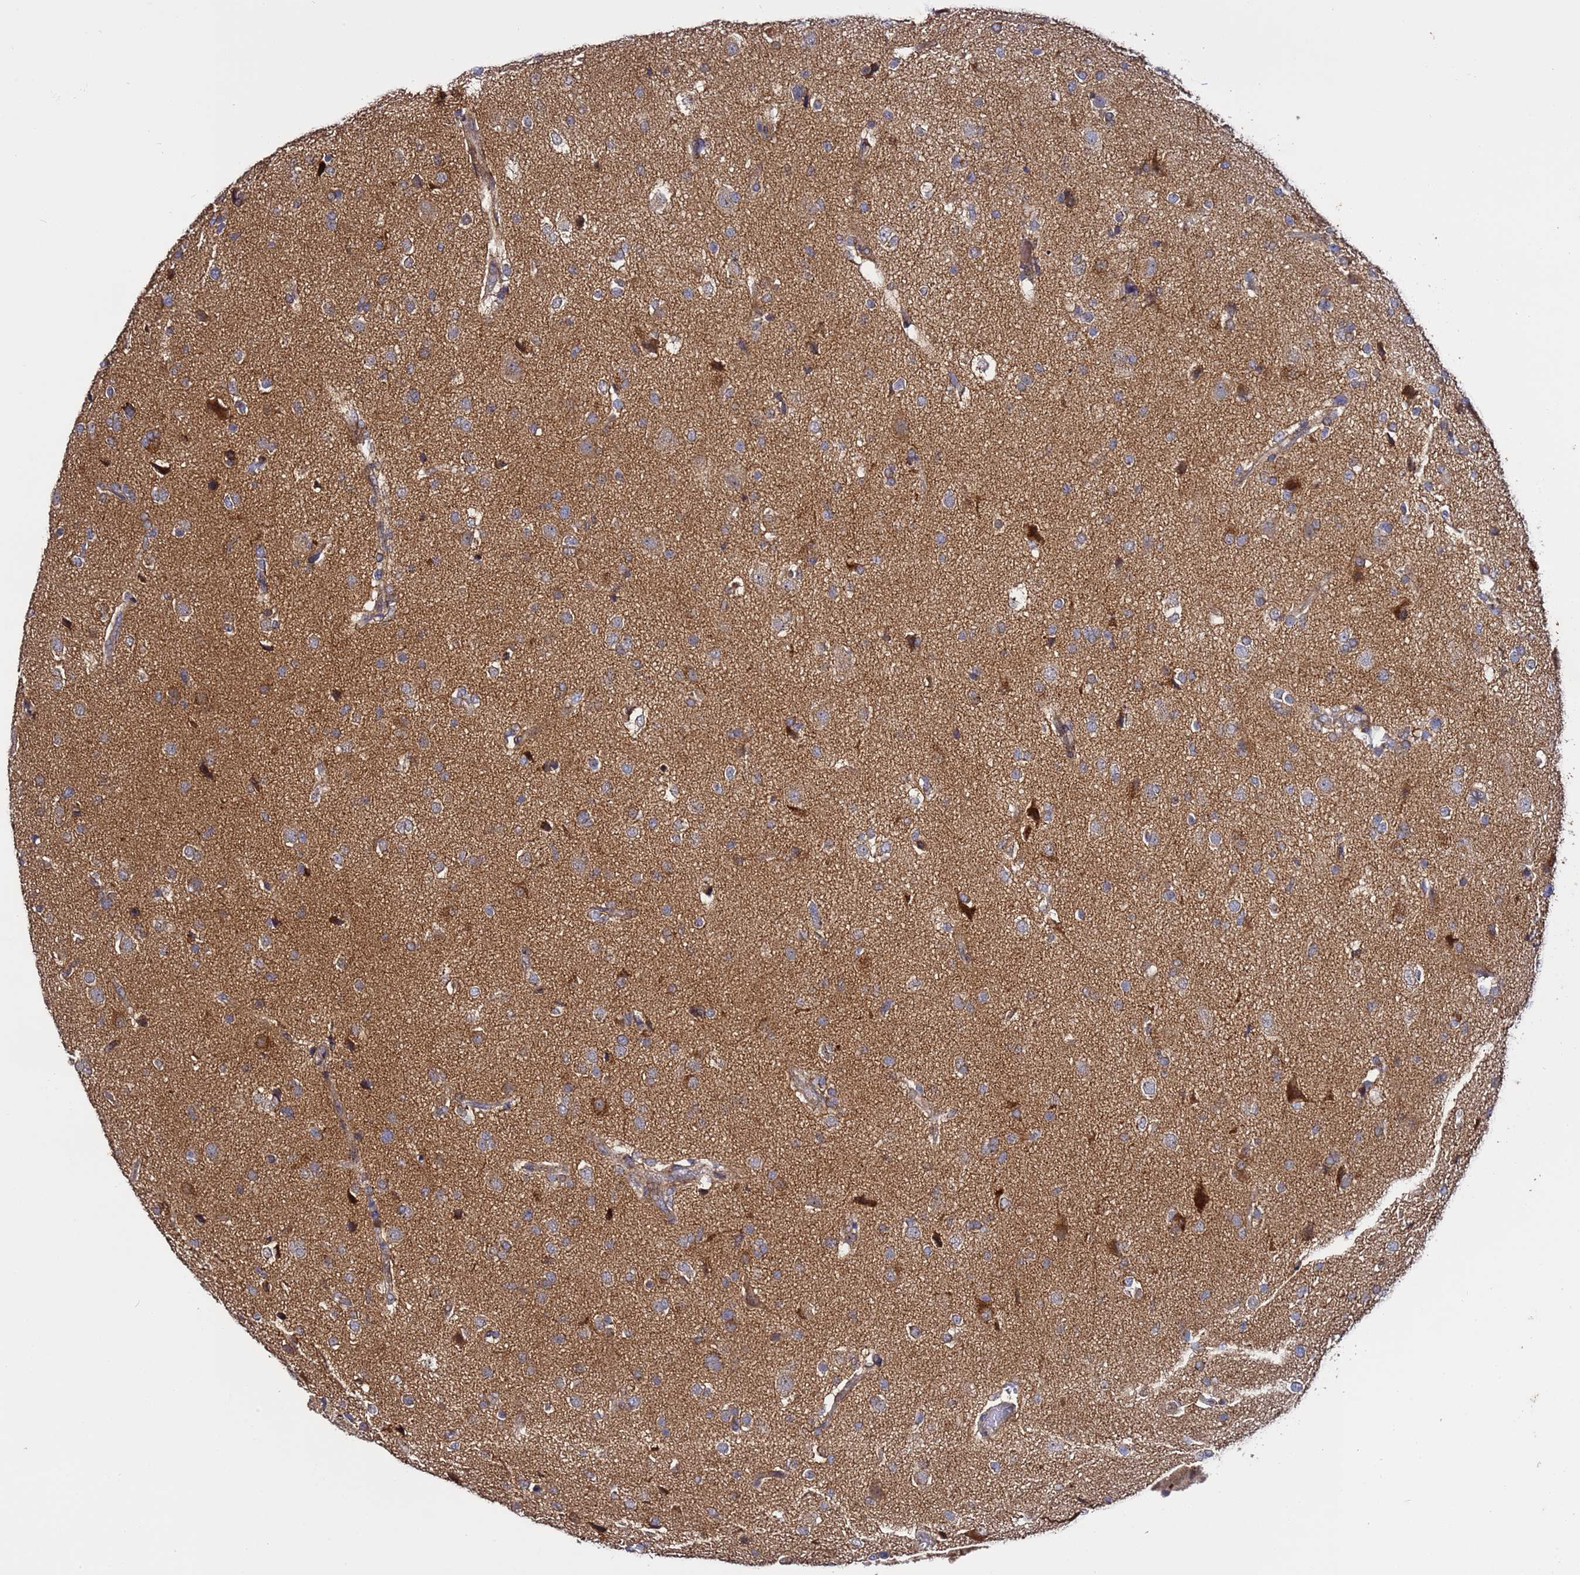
{"staining": {"intensity": "weak", "quantity": "25%-75%", "location": "cytoplasmic/membranous"}, "tissue": "glioma", "cell_type": "Tumor cells", "image_type": "cancer", "snomed": [{"axis": "morphology", "description": "Glioma, malignant, High grade"}, {"axis": "topography", "description": "Brain"}], "caption": "Weak cytoplasmic/membranous expression is appreciated in approximately 25%-75% of tumor cells in high-grade glioma (malignant). The staining was performed using DAB to visualize the protein expression in brown, while the nuclei were stained in blue with hematoxylin (Magnification: 20x).", "gene": "TMEM176B", "patient": {"sex": "male", "age": 33}}